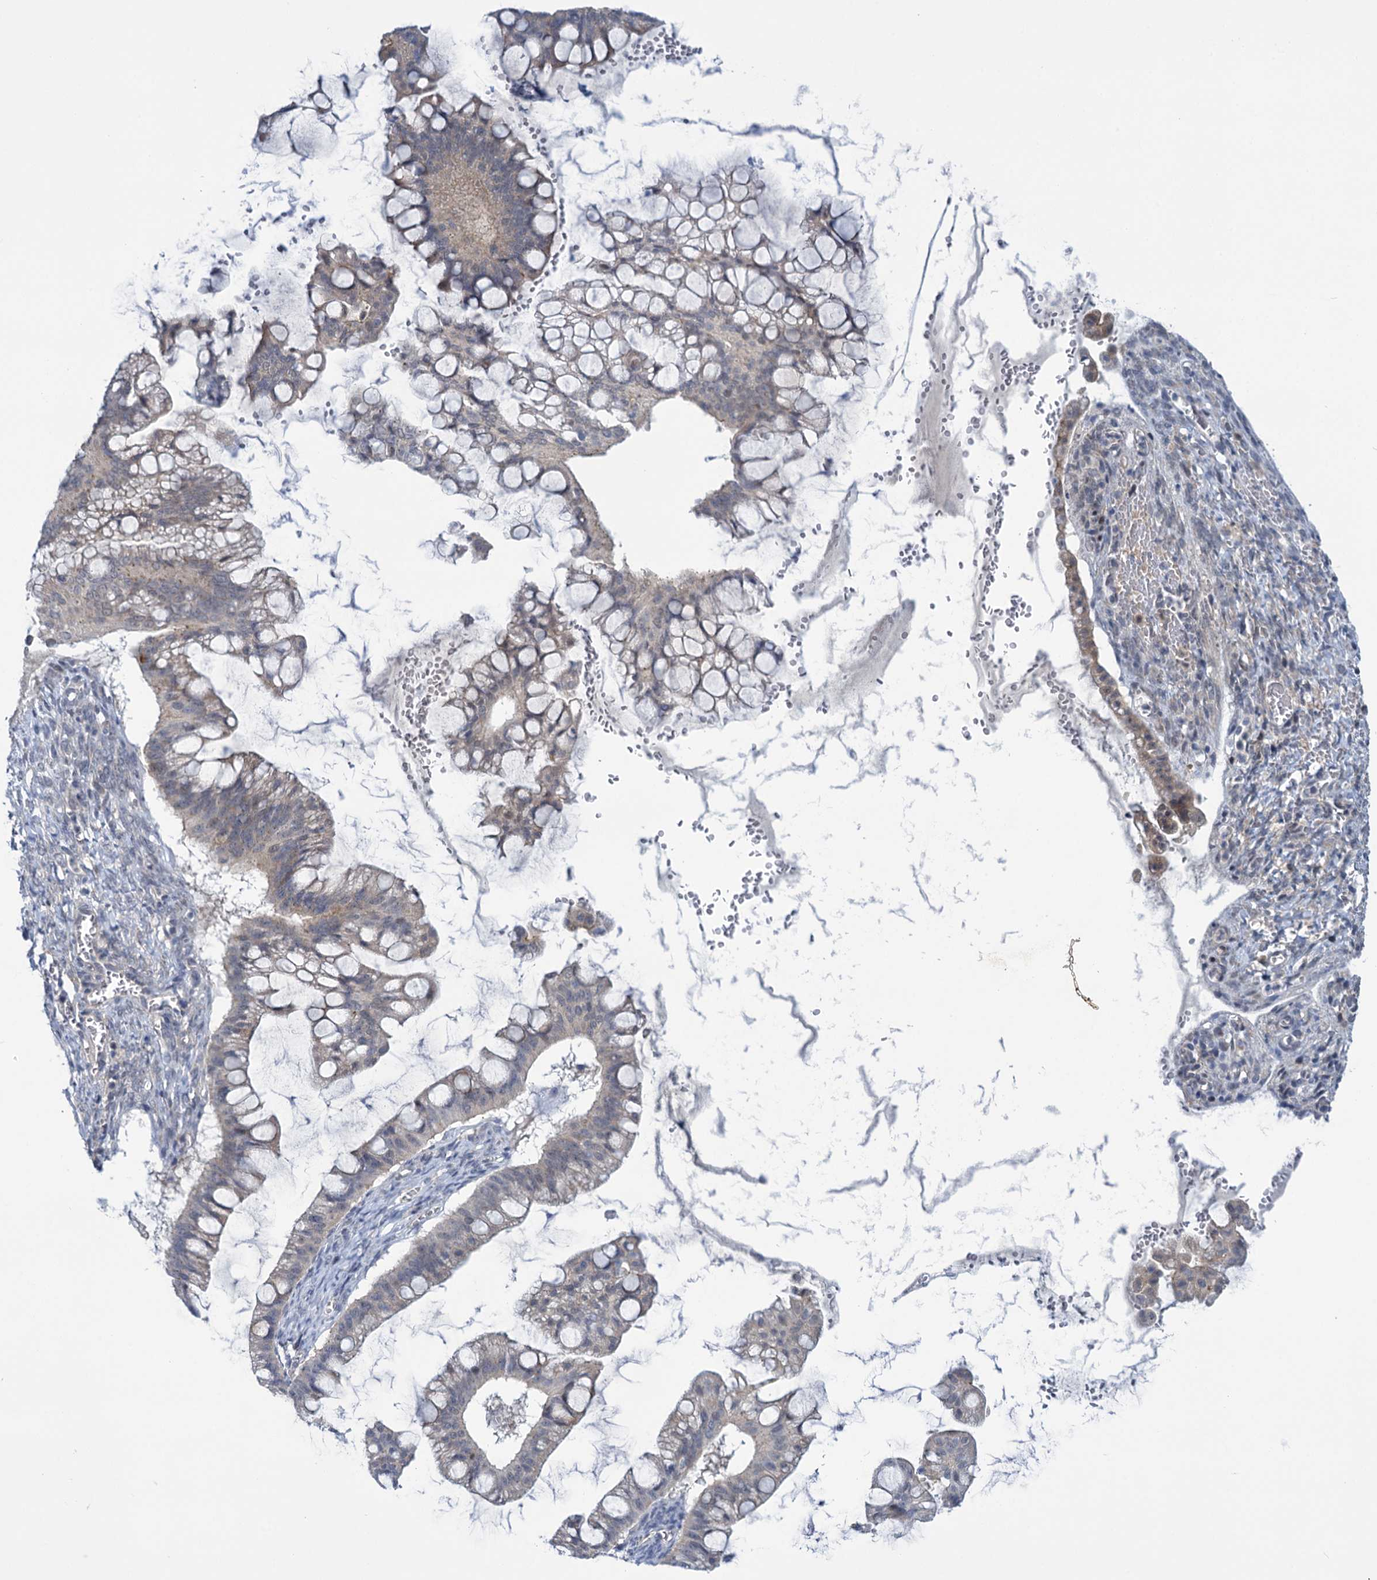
{"staining": {"intensity": "weak", "quantity": "<25%", "location": "cytoplasmic/membranous,nuclear"}, "tissue": "ovarian cancer", "cell_type": "Tumor cells", "image_type": "cancer", "snomed": [{"axis": "morphology", "description": "Cystadenocarcinoma, mucinous, NOS"}, {"axis": "topography", "description": "Ovary"}], "caption": "Image shows no protein expression in tumor cells of ovarian cancer (mucinous cystadenocarcinoma) tissue.", "gene": "MBLAC2", "patient": {"sex": "female", "age": 73}}